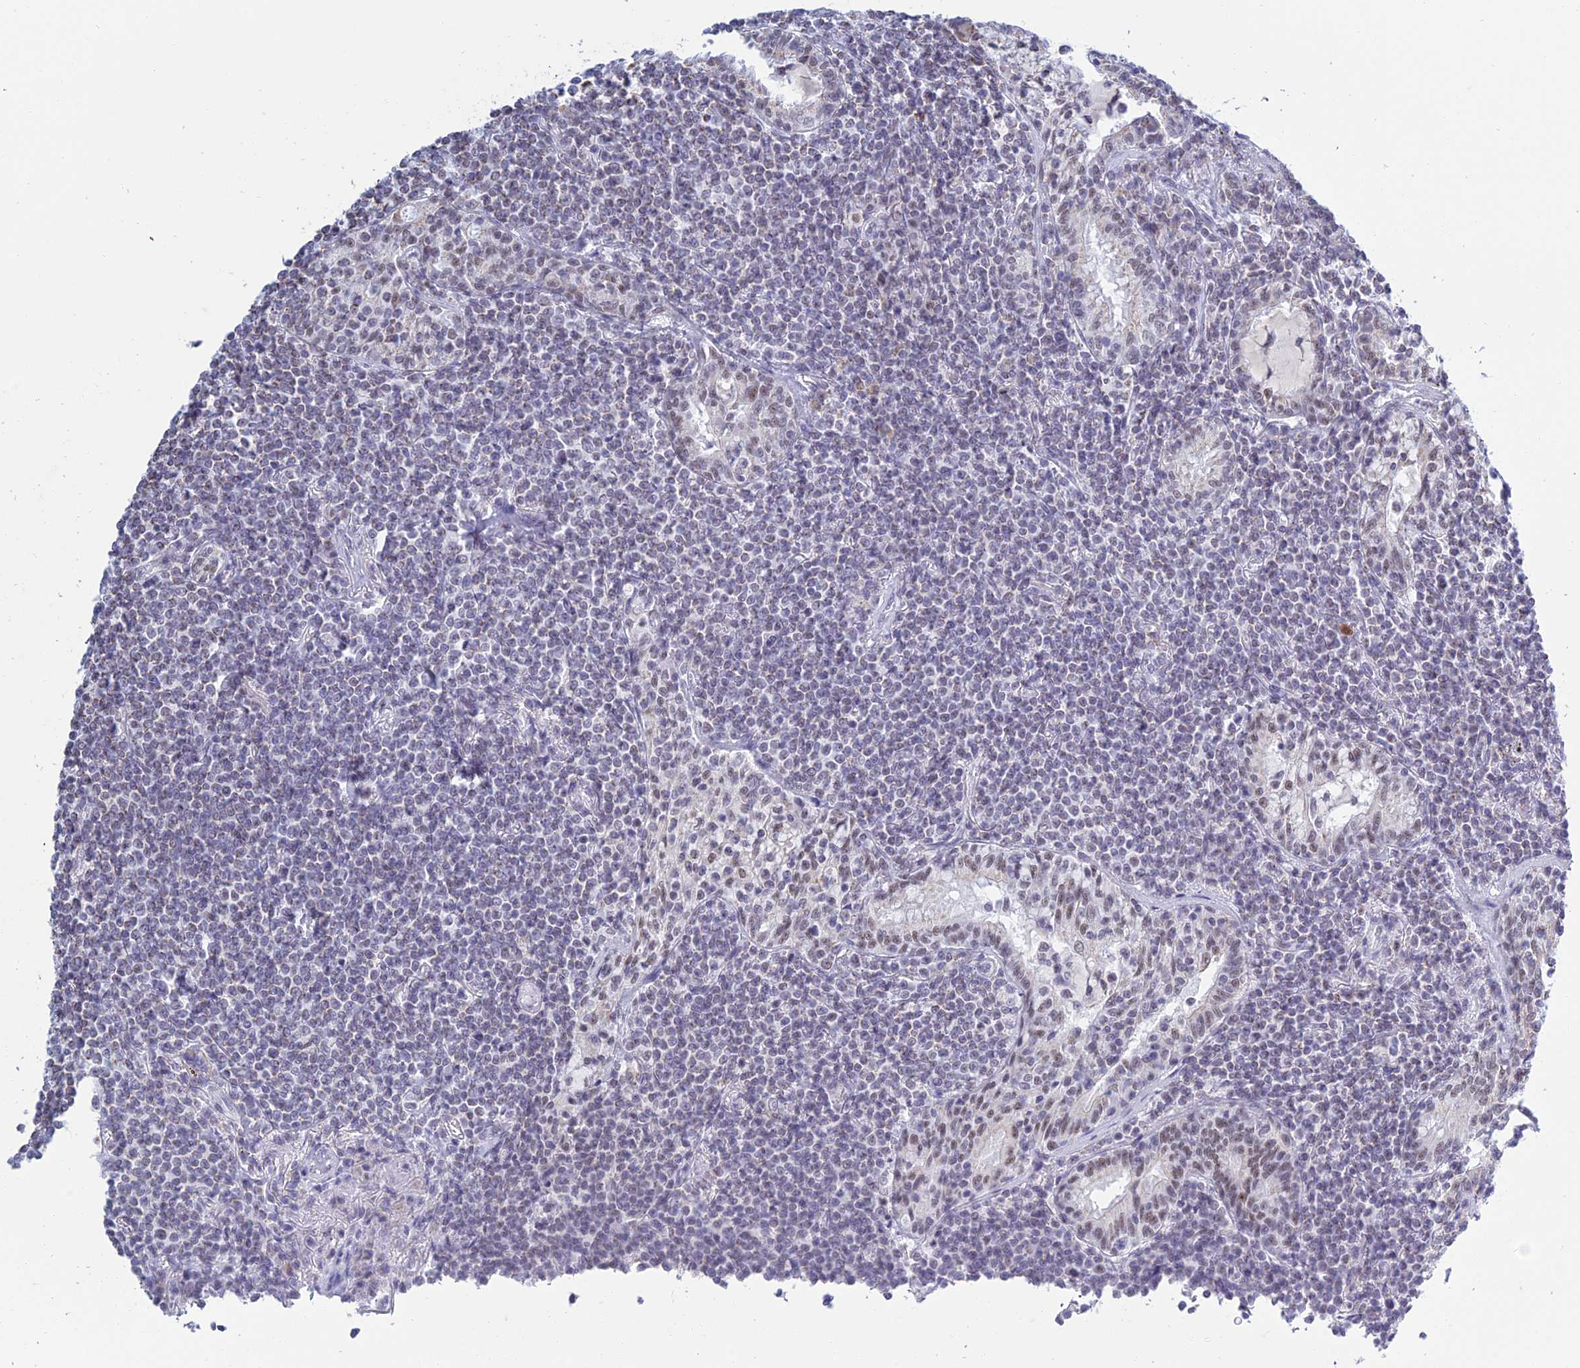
{"staining": {"intensity": "negative", "quantity": "none", "location": "none"}, "tissue": "lymphoma", "cell_type": "Tumor cells", "image_type": "cancer", "snomed": [{"axis": "morphology", "description": "Malignant lymphoma, non-Hodgkin's type, Low grade"}, {"axis": "topography", "description": "Lung"}], "caption": "Lymphoma stained for a protein using immunohistochemistry reveals no expression tumor cells.", "gene": "KLF14", "patient": {"sex": "female", "age": 71}}